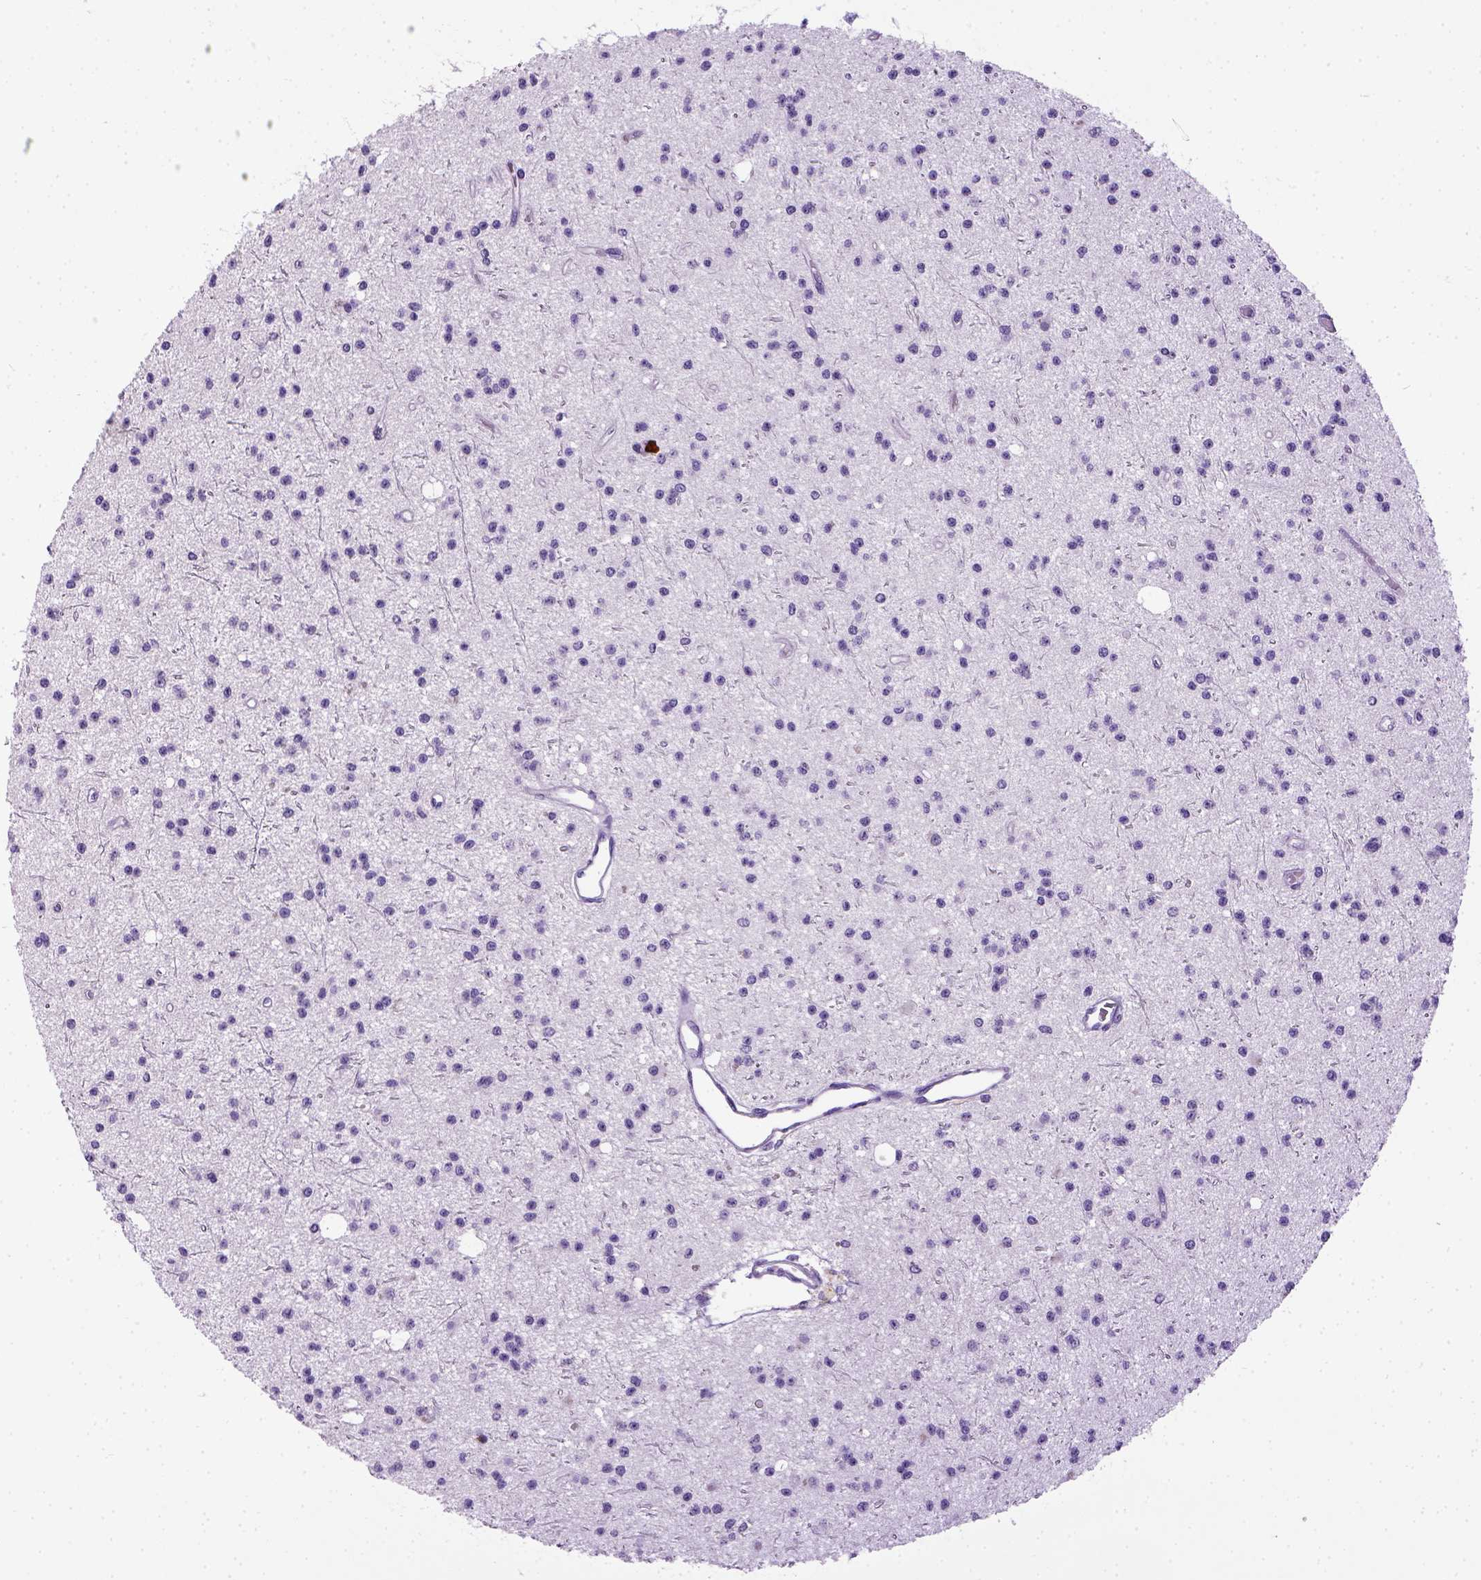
{"staining": {"intensity": "negative", "quantity": "none", "location": "none"}, "tissue": "glioma", "cell_type": "Tumor cells", "image_type": "cancer", "snomed": [{"axis": "morphology", "description": "Glioma, malignant, Low grade"}, {"axis": "topography", "description": "Brain"}], "caption": "Immunohistochemical staining of human glioma demonstrates no significant staining in tumor cells.", "gene": "CDH1", "patient": {"sex": "male", "age": 27}}